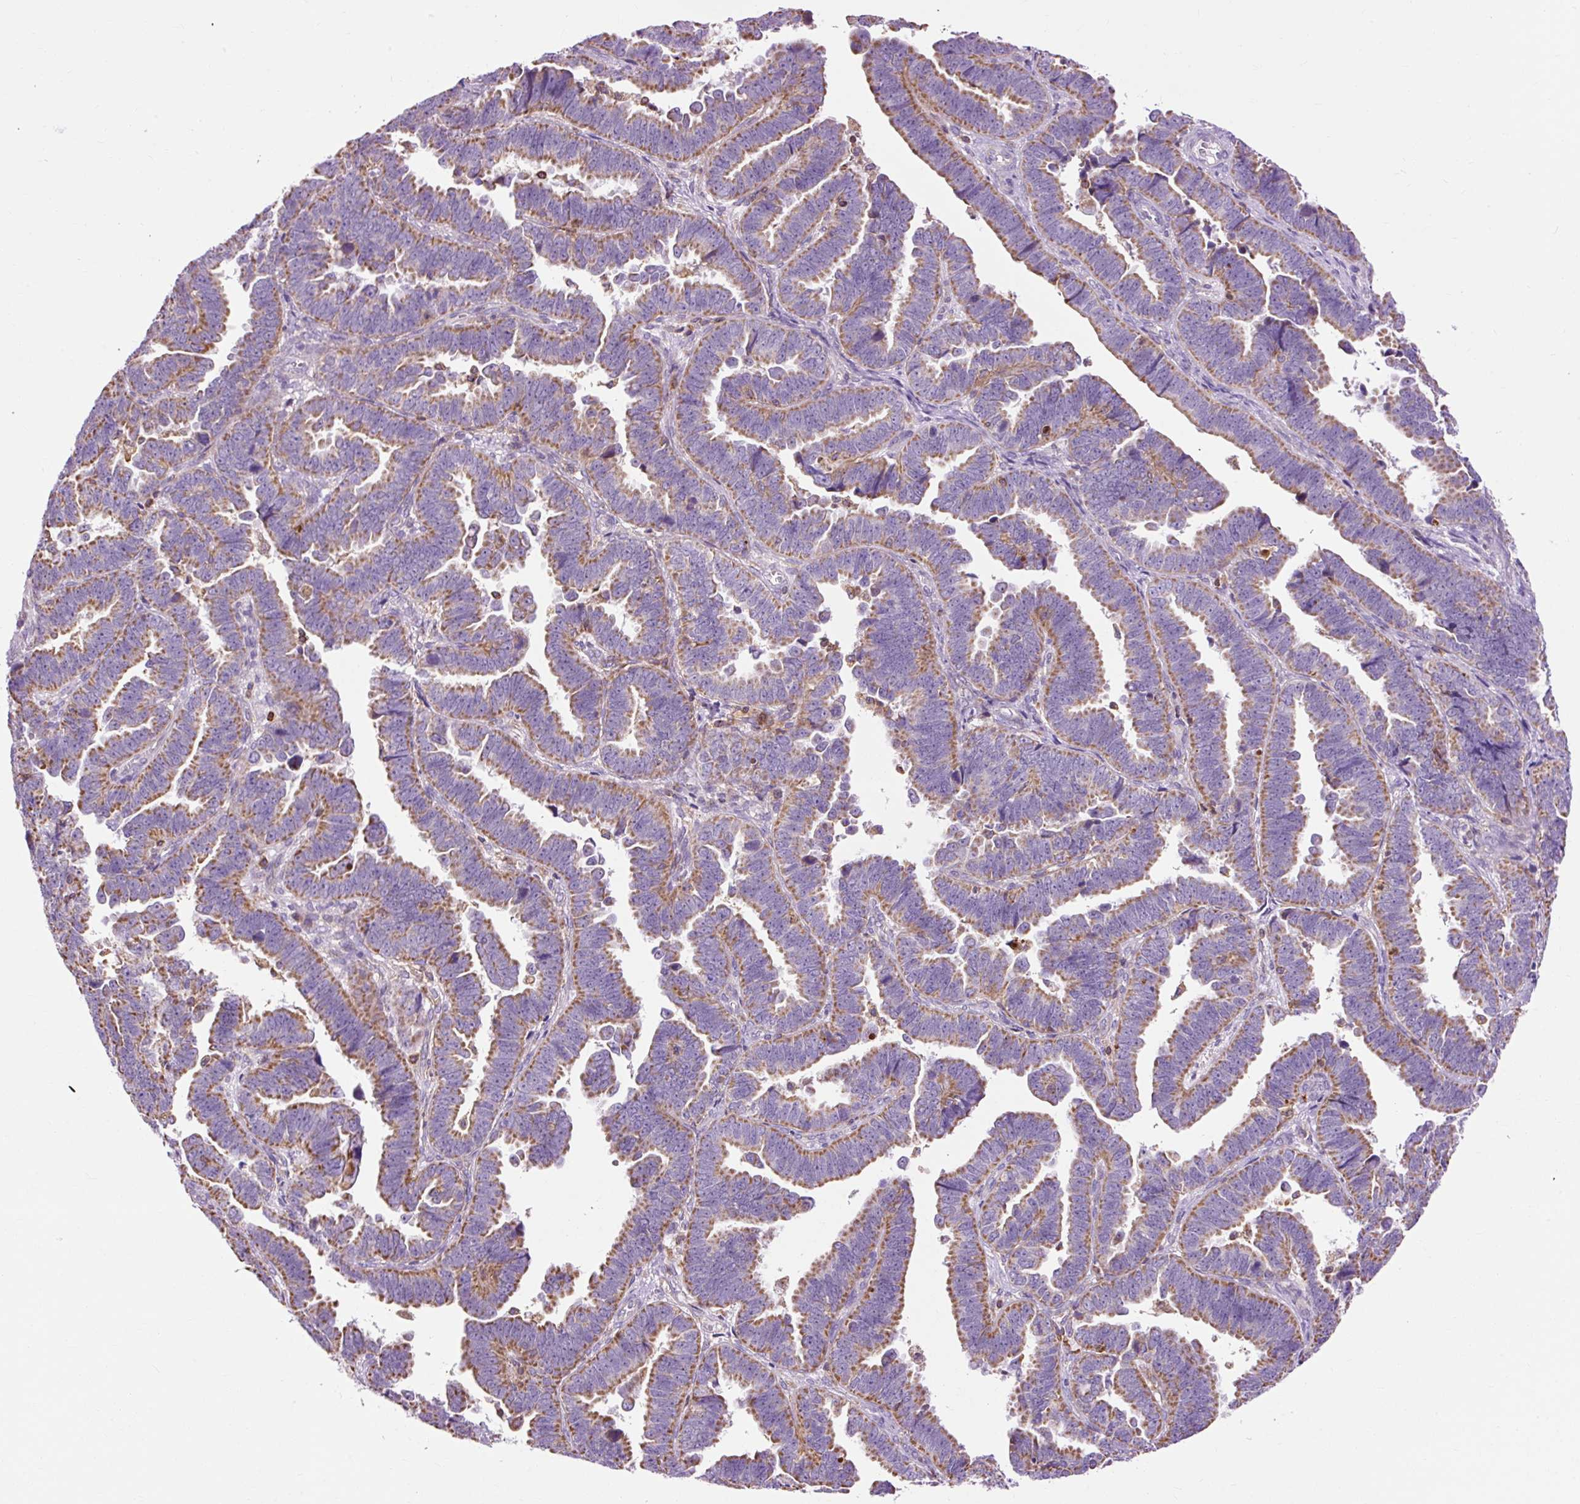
{"staining": {"intensity": "moderate", "quantity": ">75%", "location": "cytoplasmic/membranous"}, "tissue": "endometrial cancer", "cell_type": "Tumor cells", "image_type": "cancer", "snomed": [{"axis": "morphology", "description": "Adenocarcinoma, NOS"}, {"axis": "topography", "description": "Endometrium"}], "caption": "Tumor cells reveal moderate cytoplasmic/membranous staining in approximately >75% of cells in endometrial adenocarcinoma. The protein of interest is stained brown, and the nuclei are stained in blue (DAB IHC with brightfield microscopy, high magnification).", "gene": "CD83", "patient": {"sex": "female", "age": 75}}